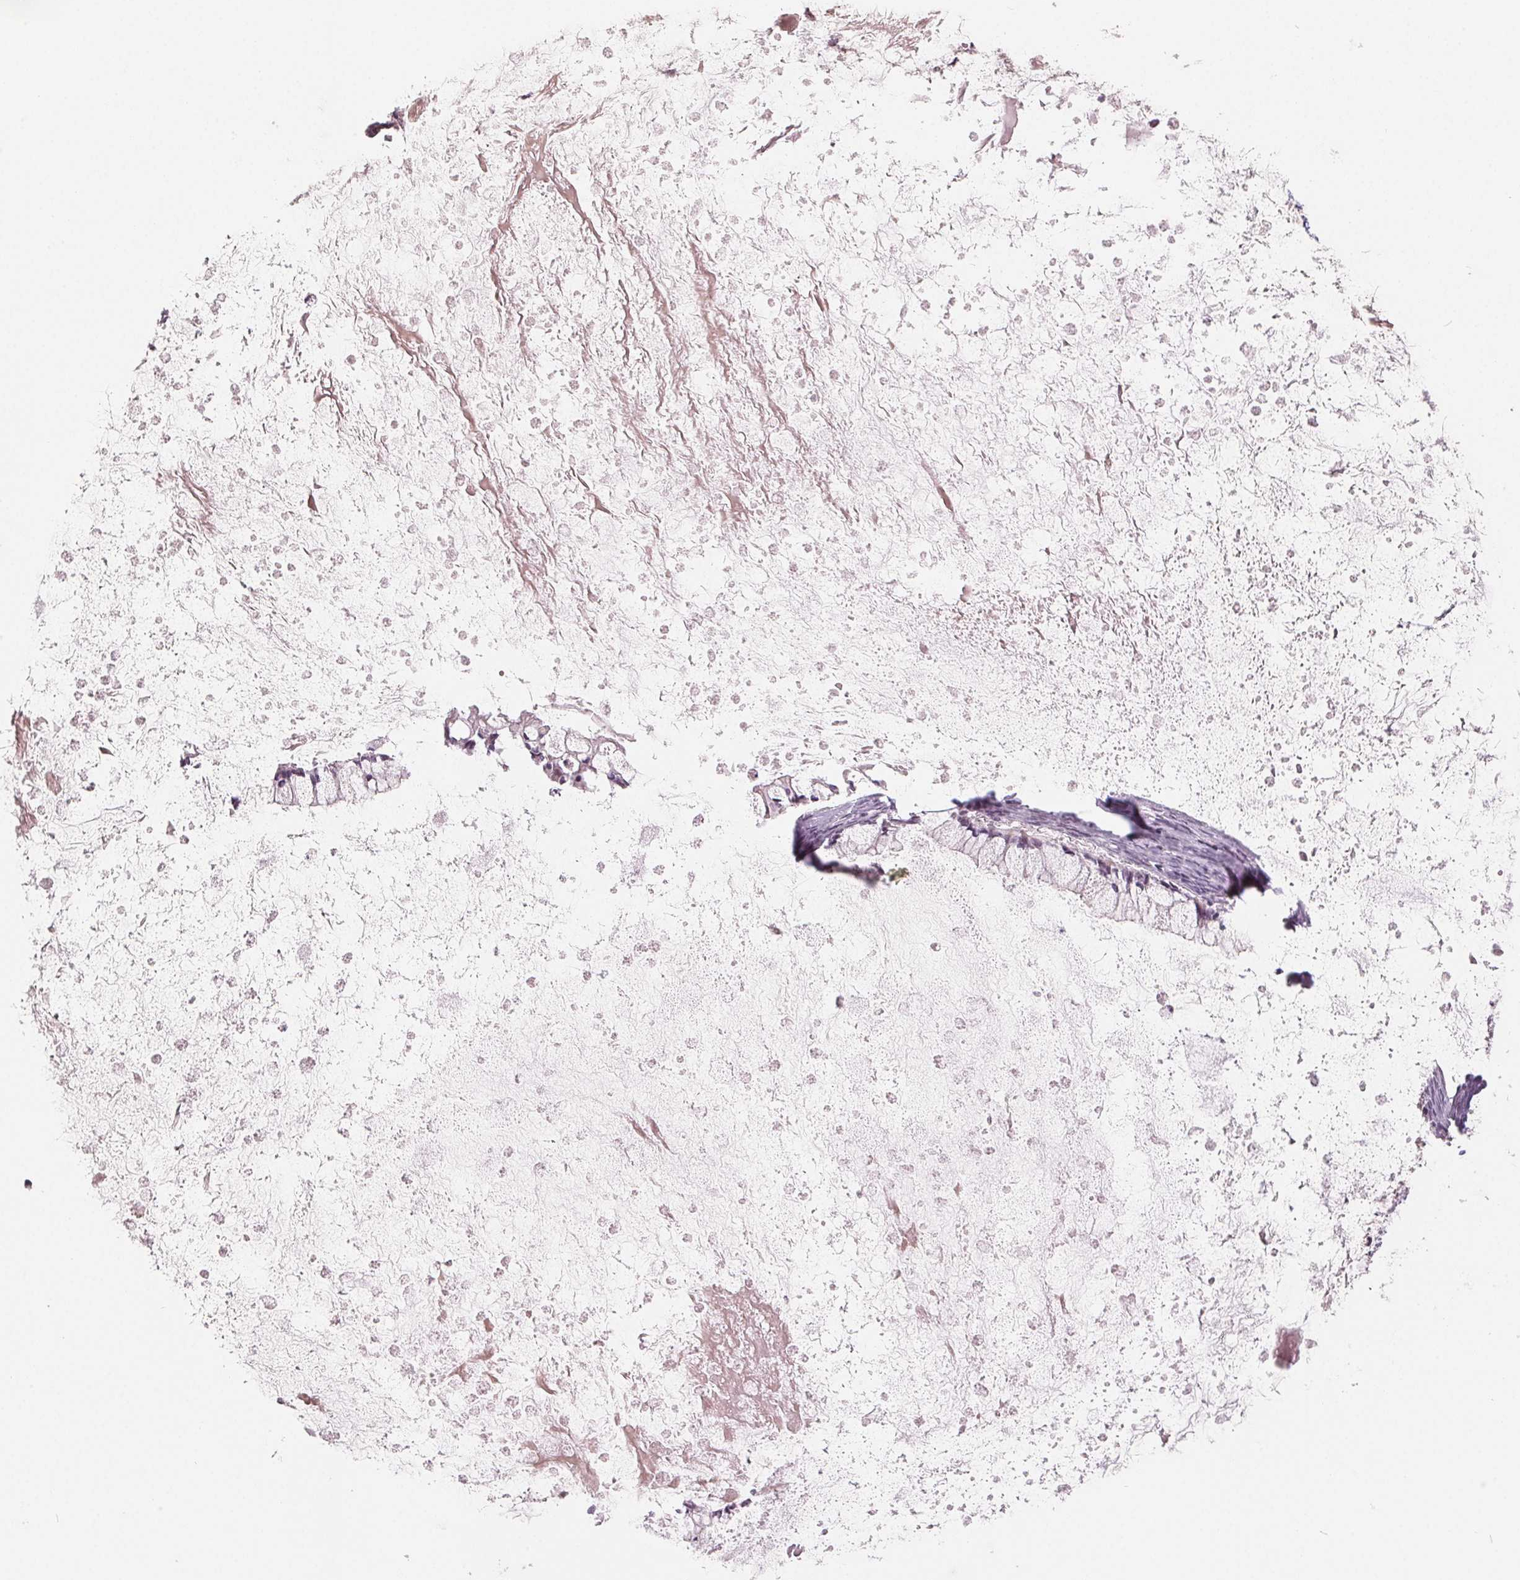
{"staining": {"intensity": "negative", "quantity": "none", "location": "none"}, "tissue": "ovarian cancer", "cell_type": "Tumor cells", "image_type": "cancer", "snomed": [{"axis": "morphology", "description": "Cystadenocarcinoma, mucinous, NOS"}, {"axis": "topography", "description": "Ovary"}], "caption": "Tumor cells show no significant positivity in ovarian mucinous cystadenocarcinoma. (Brightfield microscopy of DAB IHC at high magnification).", "gene": "ZBBX", "patient": {"sex": "female", "age": 67}}